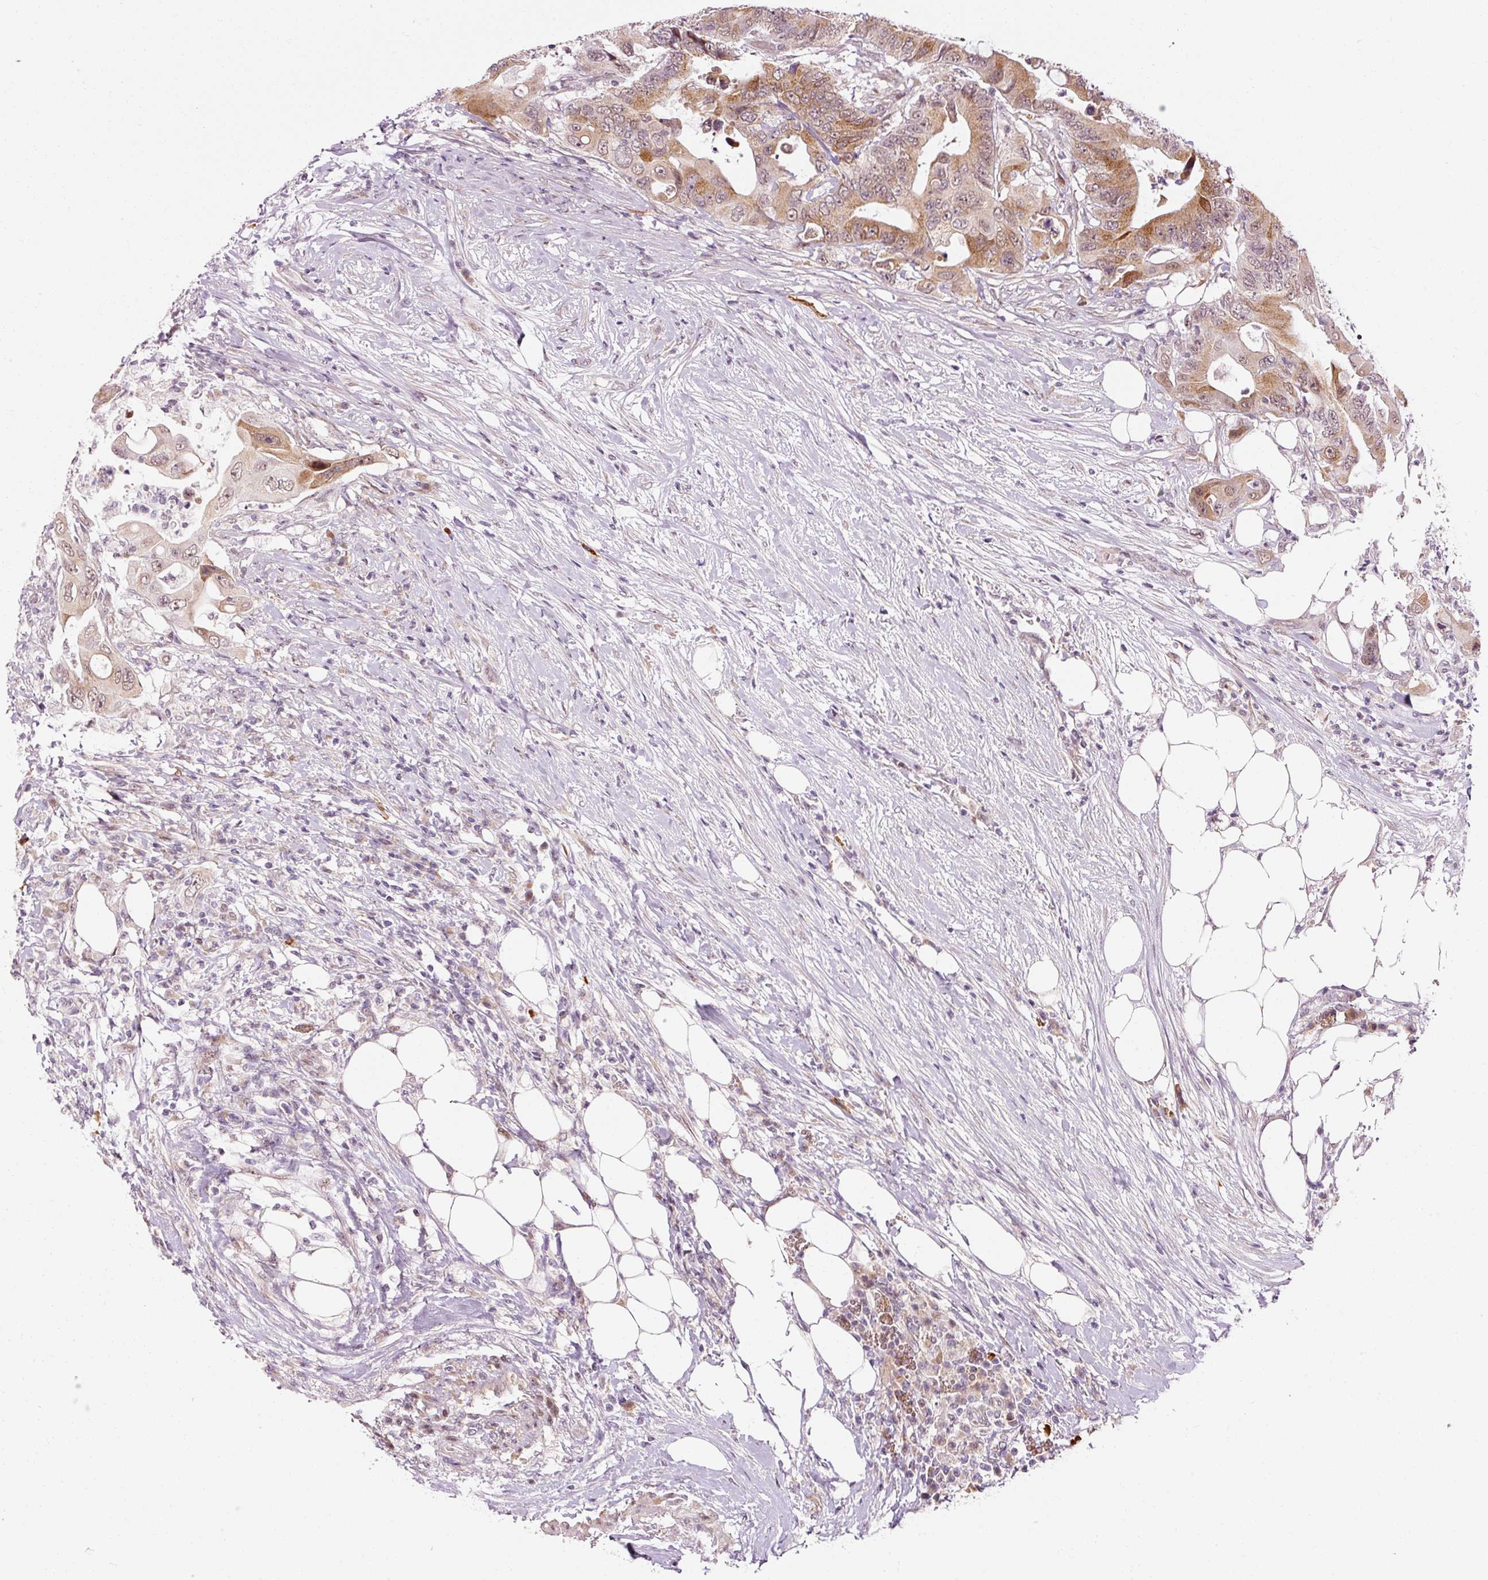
{"staining": {"intensity": "moderate", "quantity": ">75%", "location": "cytoplasmic/membranous,nuclear"}, "tissue": "colorectal cancer", "cell_type": "Tumor cells", "image_type": "cancer", "snomed": [{"axis": "morphology", "description": "Adenocarcinoma, NOS"}, {"axis": "topography", "description": "Colon"}], "caption": "The immunohistochemical stain highlights moderate cytoplasmic/membranous and nuclear expression in tumor cells of colorectal cancer (adenocarcinoma) tissue. (brown staining indicates protein expression, while blue staining denotes nuclei).", "gene": "ANKRD20A1", "patient": {"sex": "male", "age": 71}}